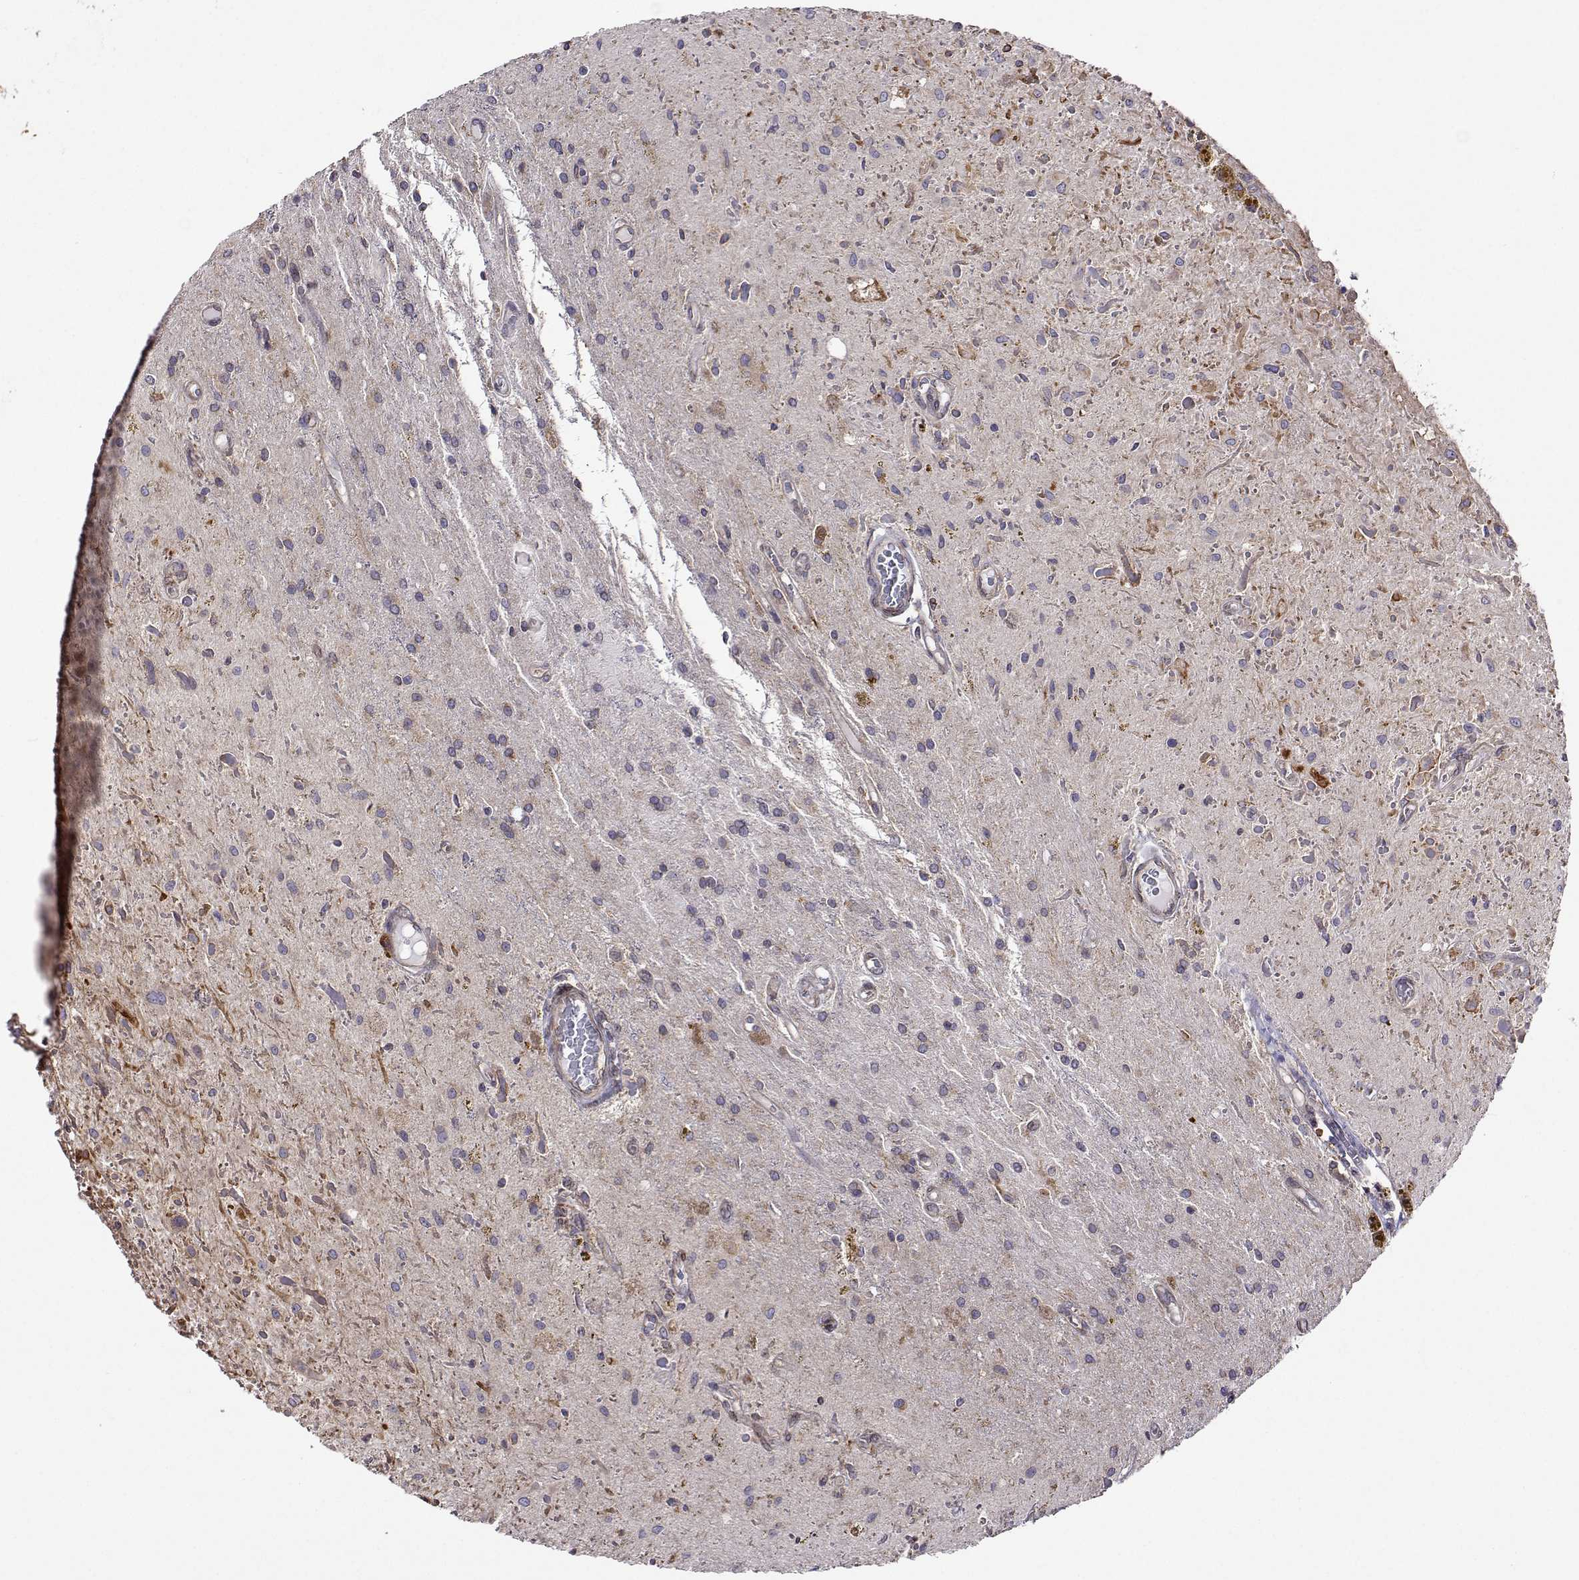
{"staining": {"intensity": "negative", "quantity": "none", "location": "none"}, "tissue": "glioma", "cell_type": "Tumor cells", "image_type": "cancer", "snomed": [{"axis": "morphology", "description": "Glioma, malignant, Low grade"}, {"axis": "topography", "description": "Cerebellum"}], "caption": "High power microscopy photomicrograph of an immunohistochemistry photomicrograph of malignant low-grade glioma, revealing no significant positivity in tumor cells.", "gene": "PGRMC2", "patient": {"sex": "female", "age": 14}}